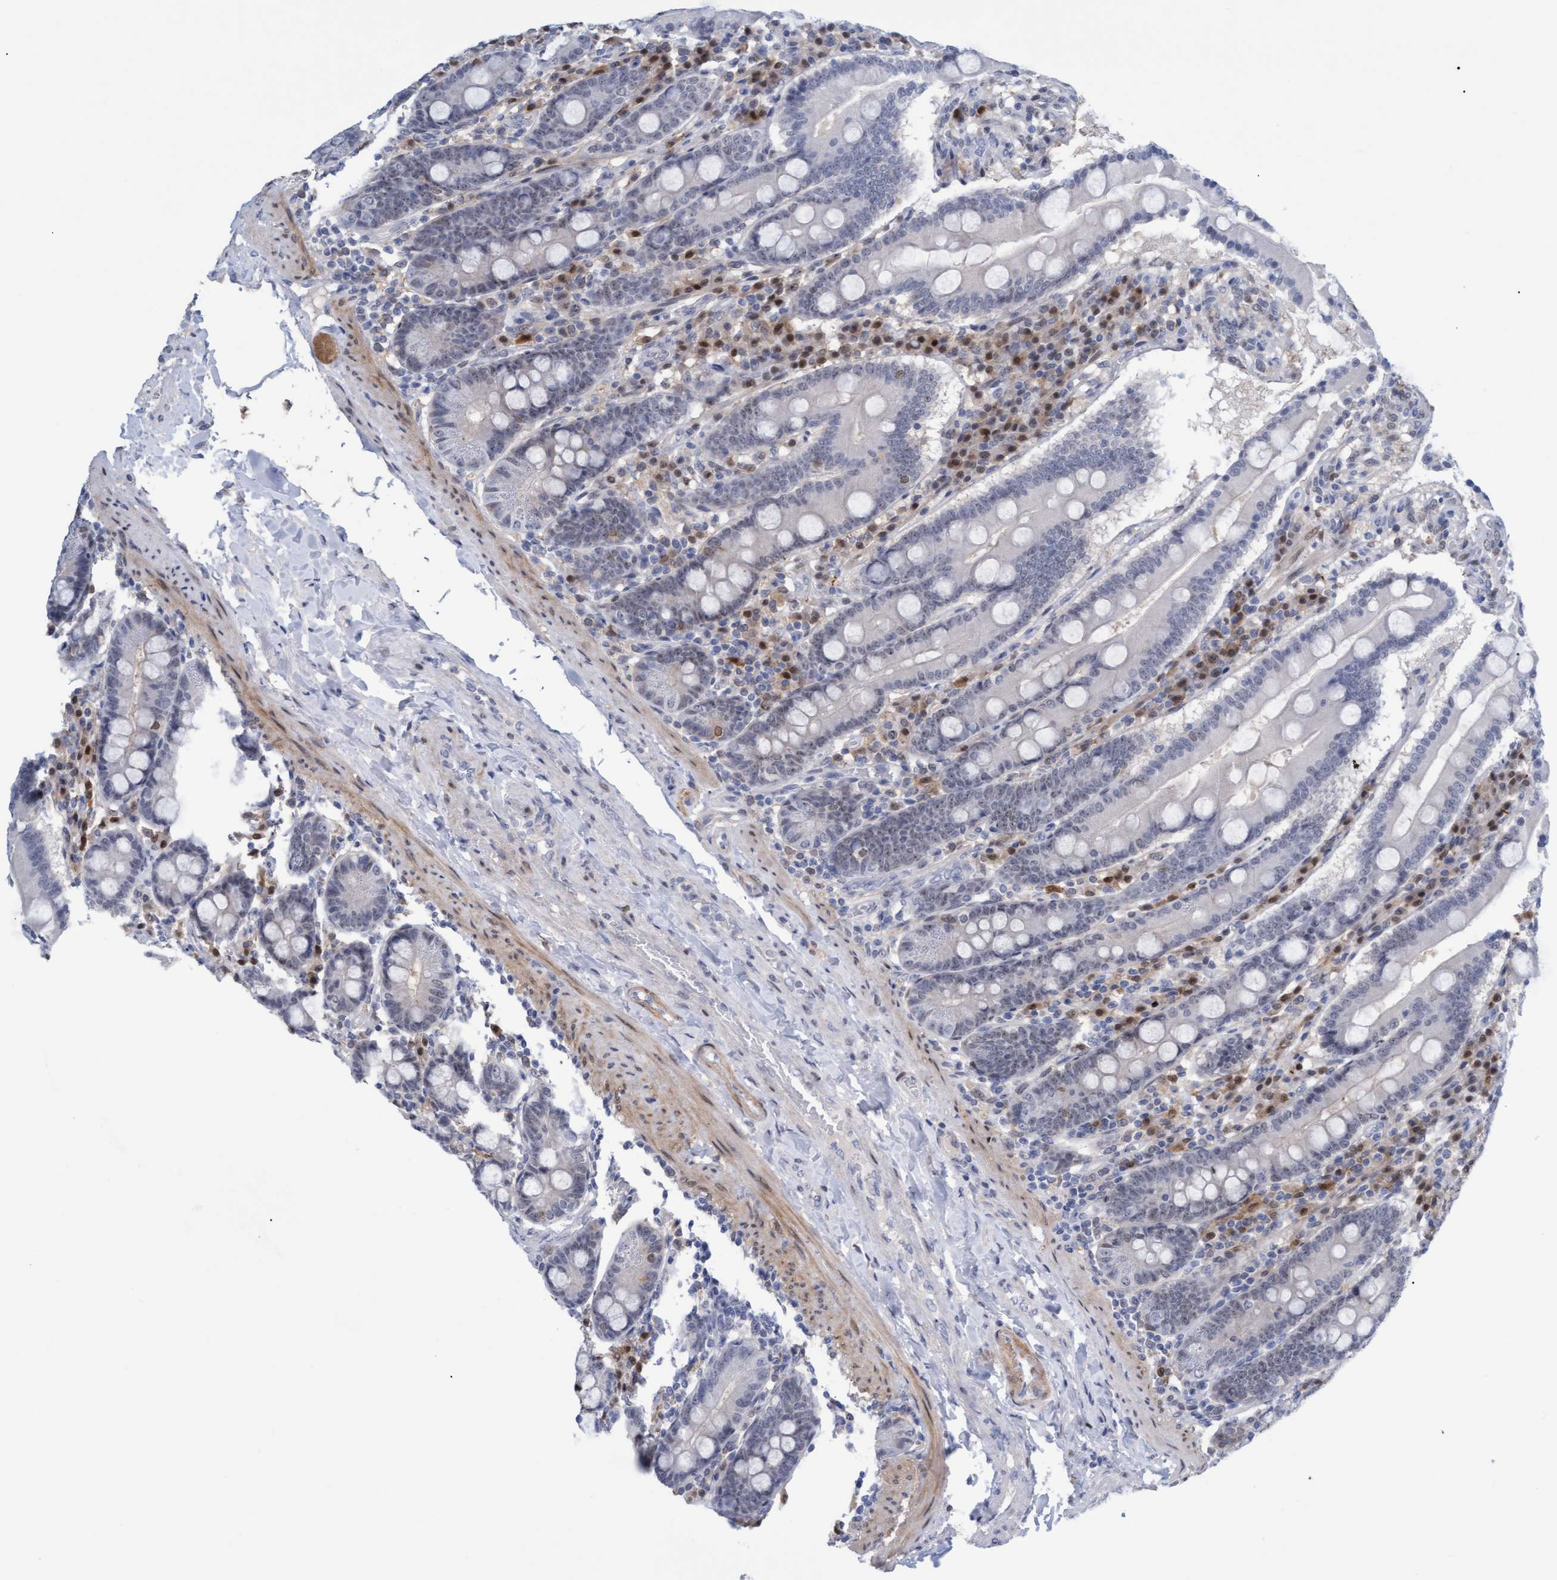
{"staining": {"intensity": "weak", "quantity": "<25%", "location": "nuclear"}, "tissue": "duodenum", "cell_type": "Glandular cells", "image_type": "normal", "snomed": [{"axis": "morphology", "description": "Normal tissue, NOS"}, {"axis": "topography", "description": "Duodenum"}], "caption": "The histopathology image shows no staining of glandular cells in unremarkable duodenum.", "gene": "PINX1", "patient": {"sex": "male", "age": 50}}